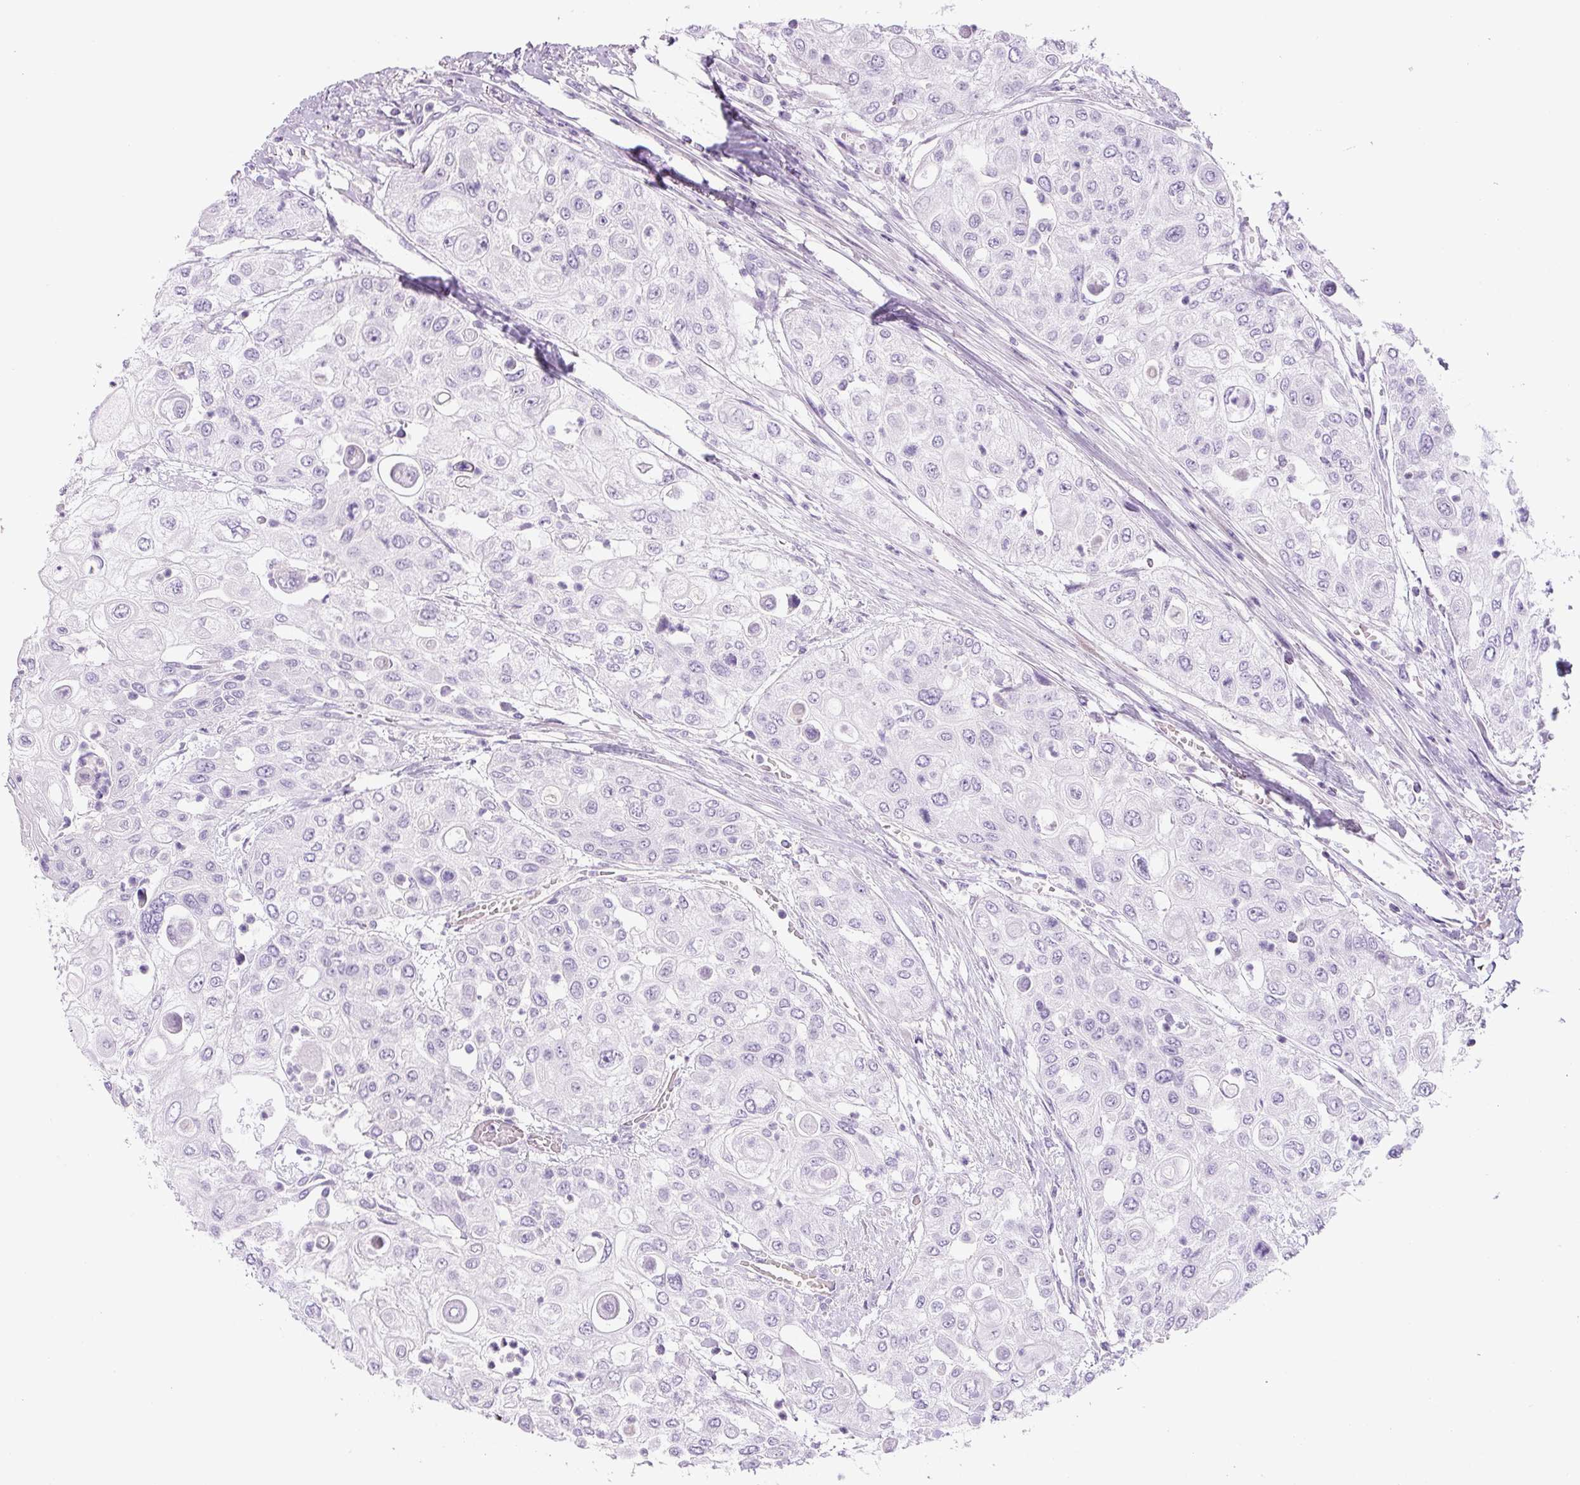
{"staining": {"intensity": "negative", "quantity": "none", "location": "none"}, "tissue": "urothelial cancer", "cell_type": "Tumor cells", "image_type": "cancer", "snomed": [{"axis": "morphology", "description": "Urothelial carcinoma, High grade"}, {"axis": "topography", "description": "Urinary bladder"}], "caption": "High-grade urothelial carcinoma stained for a protein using immunohistochemistry (IHC) shows no expression tumor cells.", "gene": "YIF1B", "patient": {"sex": "female", "age": 79}}